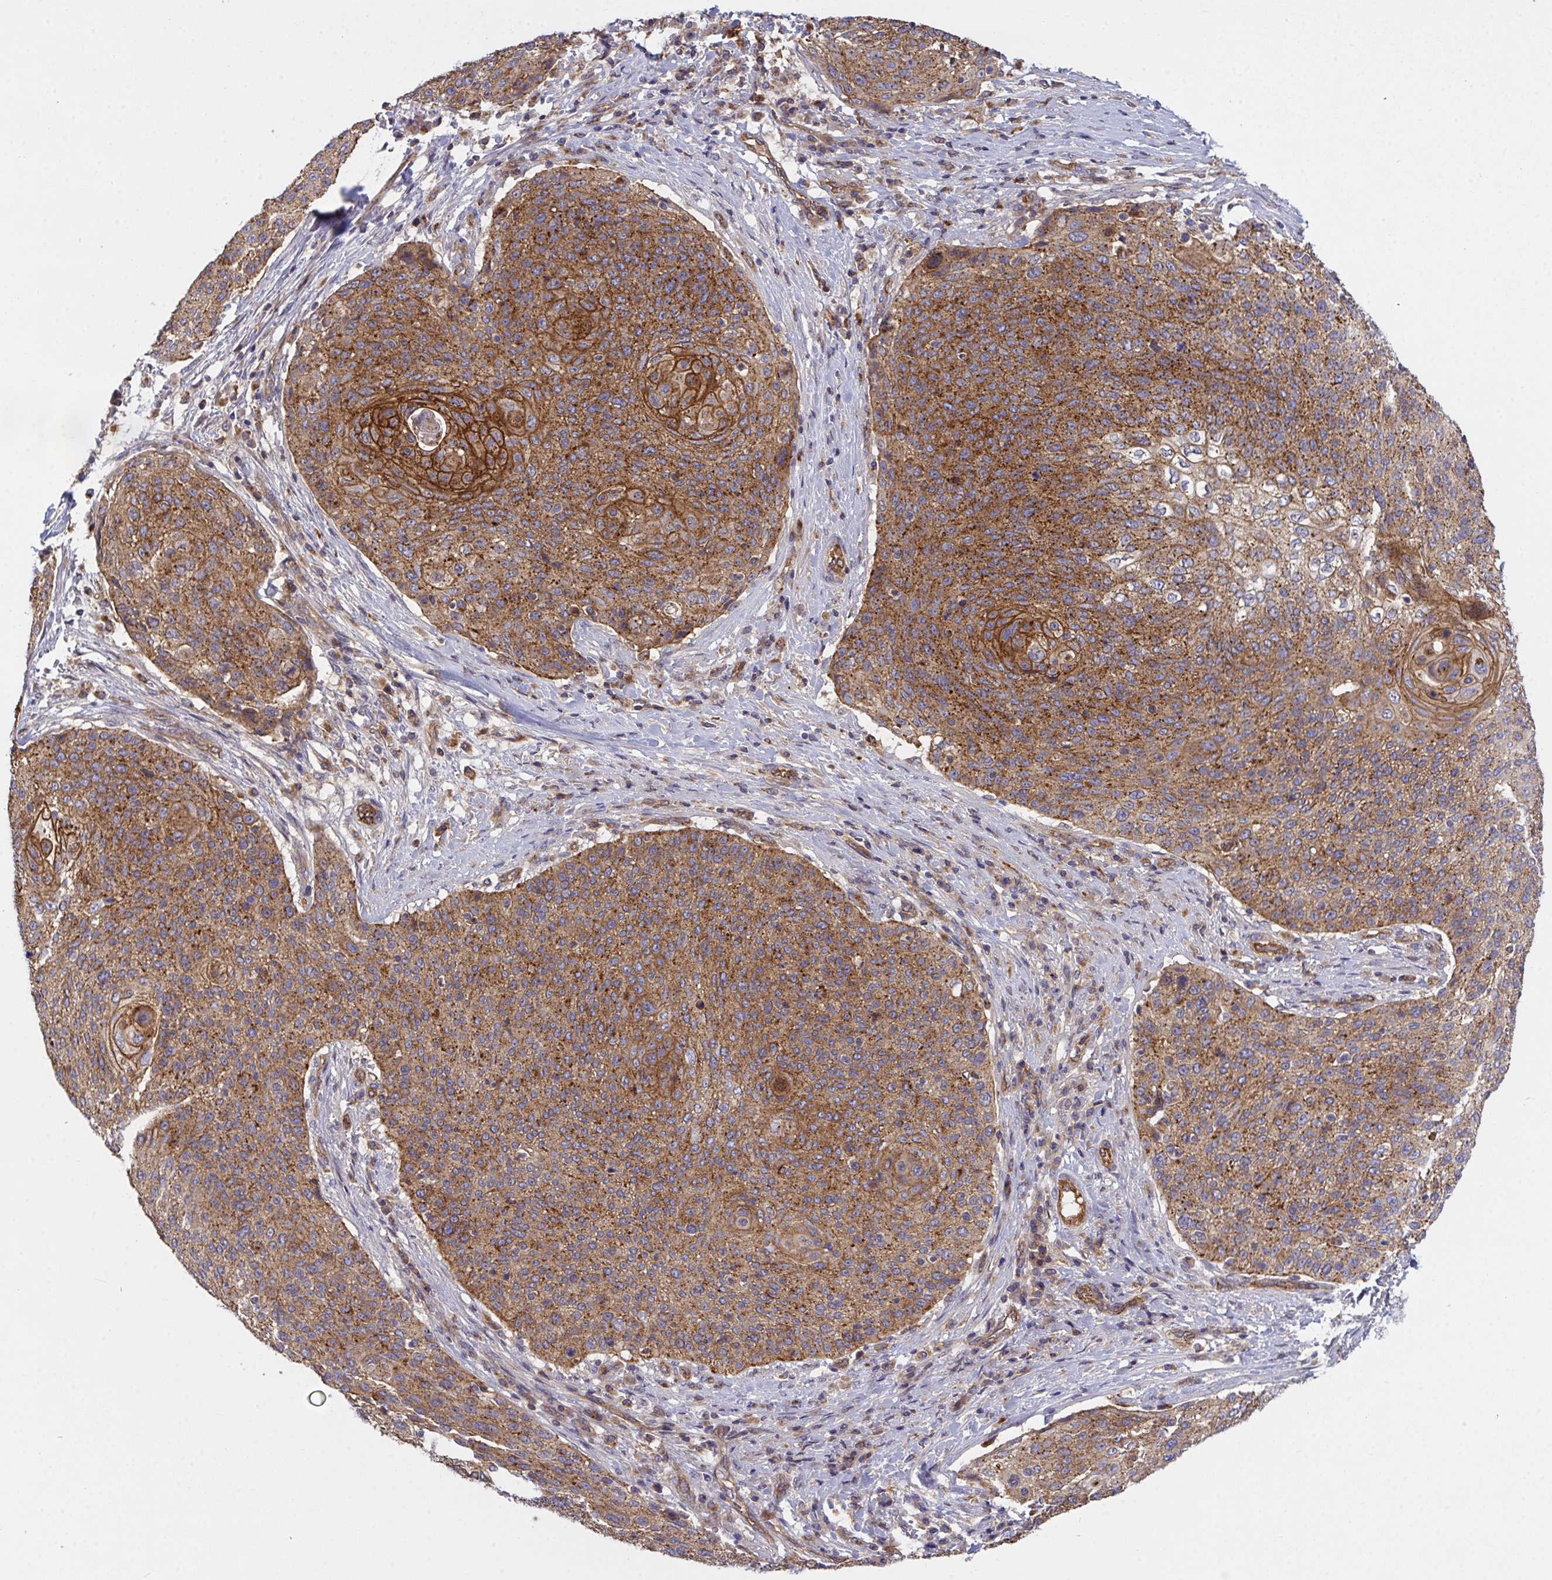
{"staining": {"intensity": "strong", "quantity": ">75%", "location": "cytoplasmic/membranous"}, "tissue": "cervical cancer", "cell_type": "Tumor cells", "image_type": "cancer", "snomed": [{"axis": "morphology", "description": "Squamous cell carcinoma, NOS"}, {"axis": "topography", "description": "Cervix"}], "caption": "Brown immunohistochemical staining in squamous cell carcinoma (cervical) displays strong cytoplasmic/membranous positivity in about >75% of tumor cells. (DAB (3,3'-diaminobenzidine) = brown stain, brightfield microscopy at high magnification).", "gene": "C4orf36", "patient": {"sex": "female", "age": 31}}